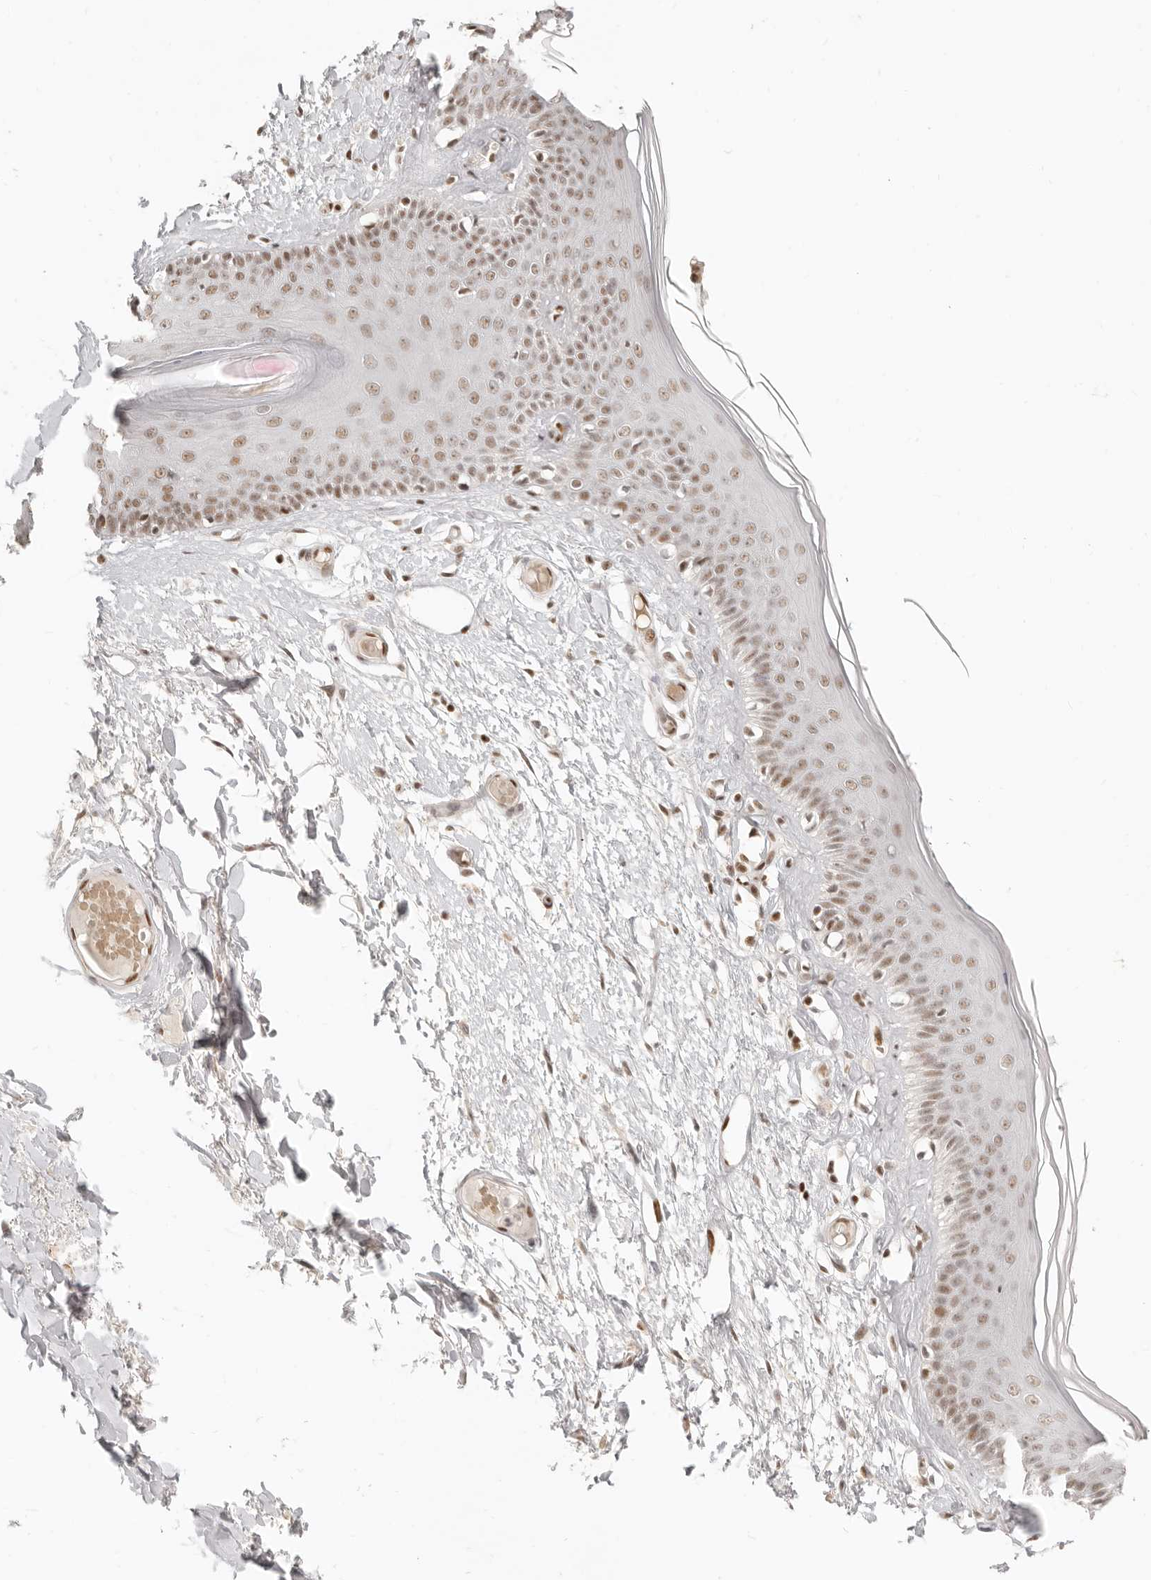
{"staining": {"intensity": "moderate", "quantity": ">75%", "location": "nuclear"}, "tissue": "skin", "cell_type": "Epidermal cells", "image_type": "normal", "snomed": [{"axis": "morphology", "description": "Normal tissue, NOS"}, {"axis": "topography", "description": "Vulva"}], "caption": "IHC photomicrograph of unremarkable skin: human skin stained using IHC exhibits medium levels of moderate protein expression localized specifically in the nuclear of epidermal cells, appearing as a nuclear brown color.", "gene": "GABPA", "patient": {"sex": "female", "age": 73}}